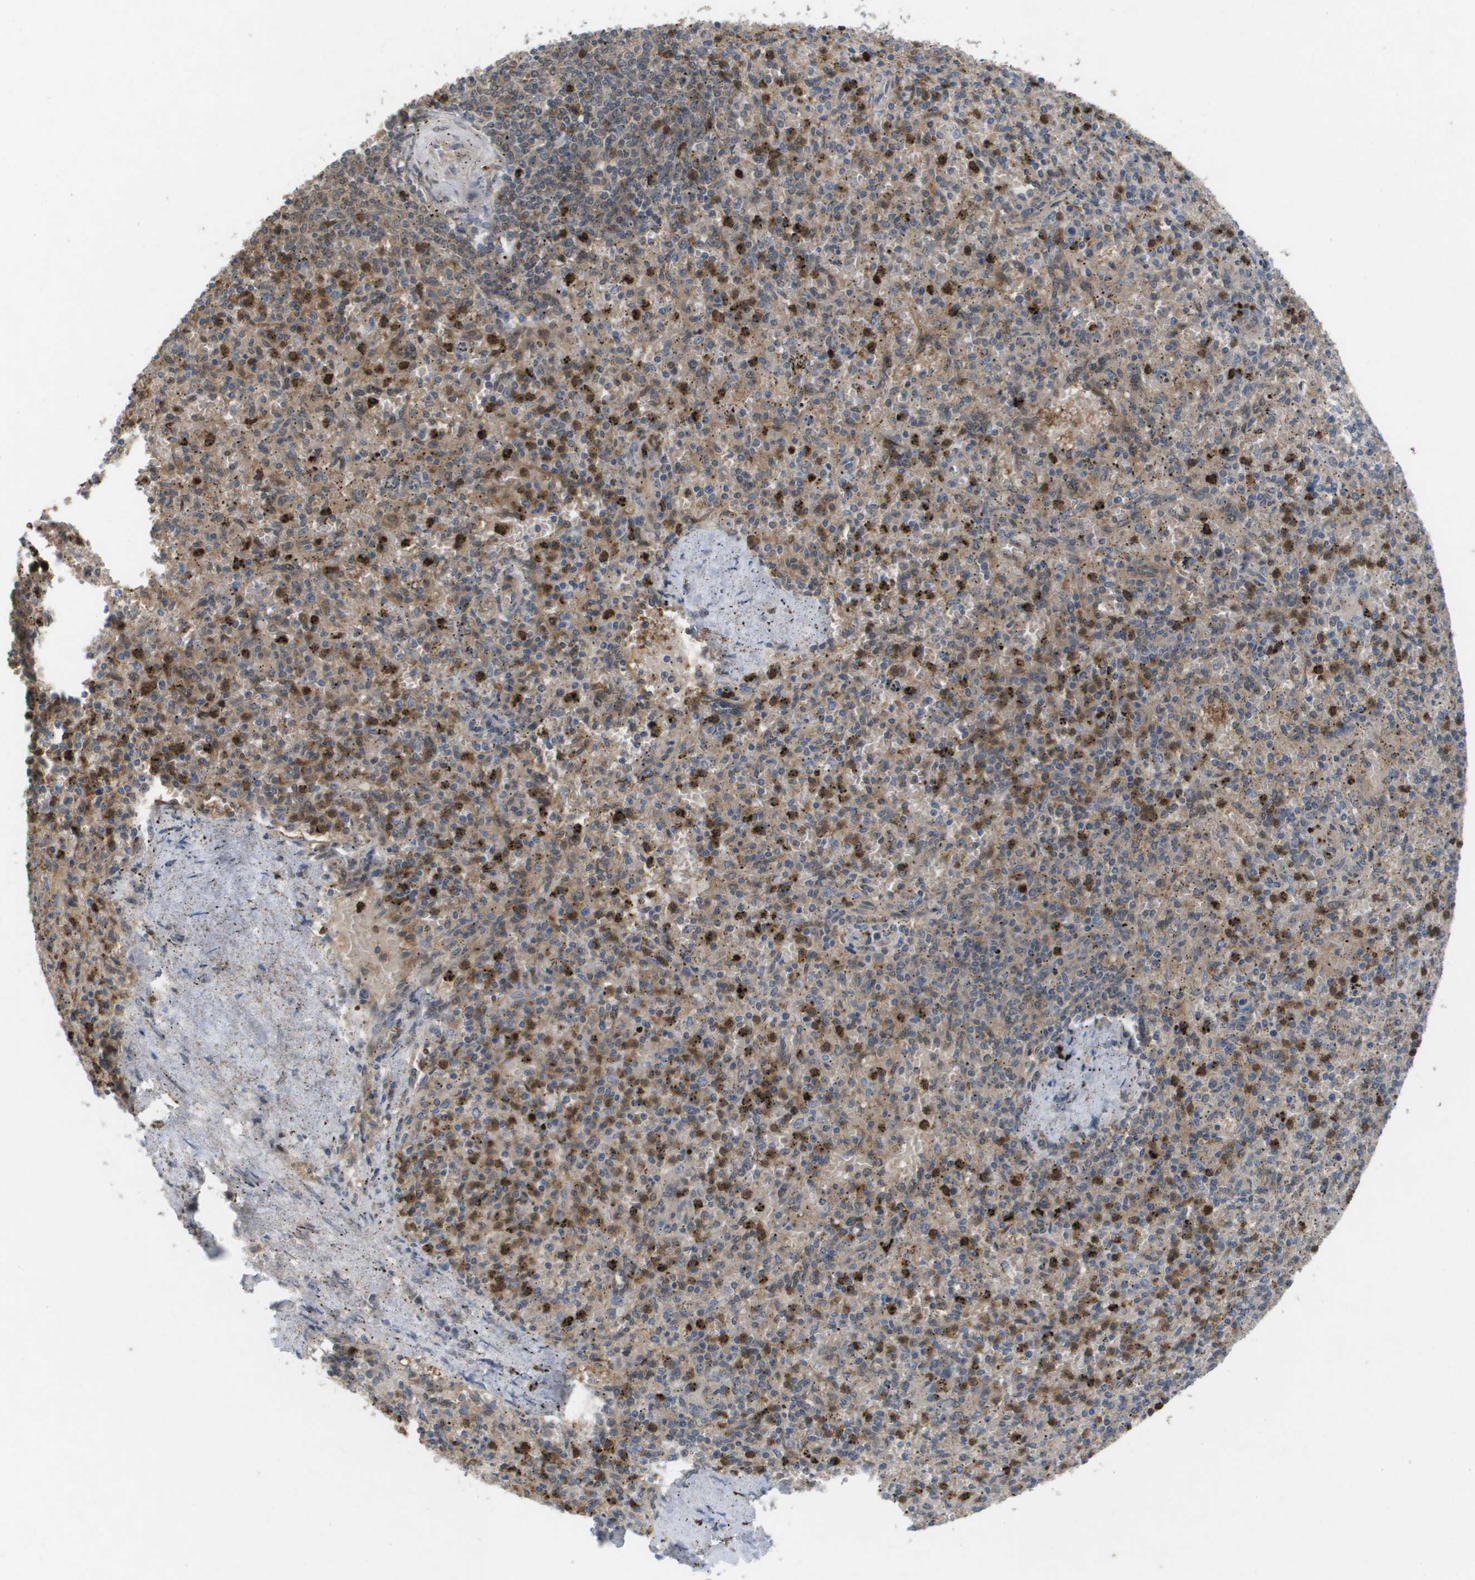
{"staining": {"intensity": "moderate", "quantity": ">75%", "location": "cytoplasmic/membranous"}, "tissue": "spleen", "cell_type": "Cells in red pulp", "image_type": "normal", "snomed": [{"axis": "morphology", "description": "Normal tissue, NOS"}, {"axis": "topography", "description": "Spleen"}], "caption": "Moderate cytoplasmic/membranous staining is seen in approximately >75% of cells in red pulp in benign spleen.", "gene": "PALD1", "patient": {"sex": "male", "age": 72}}